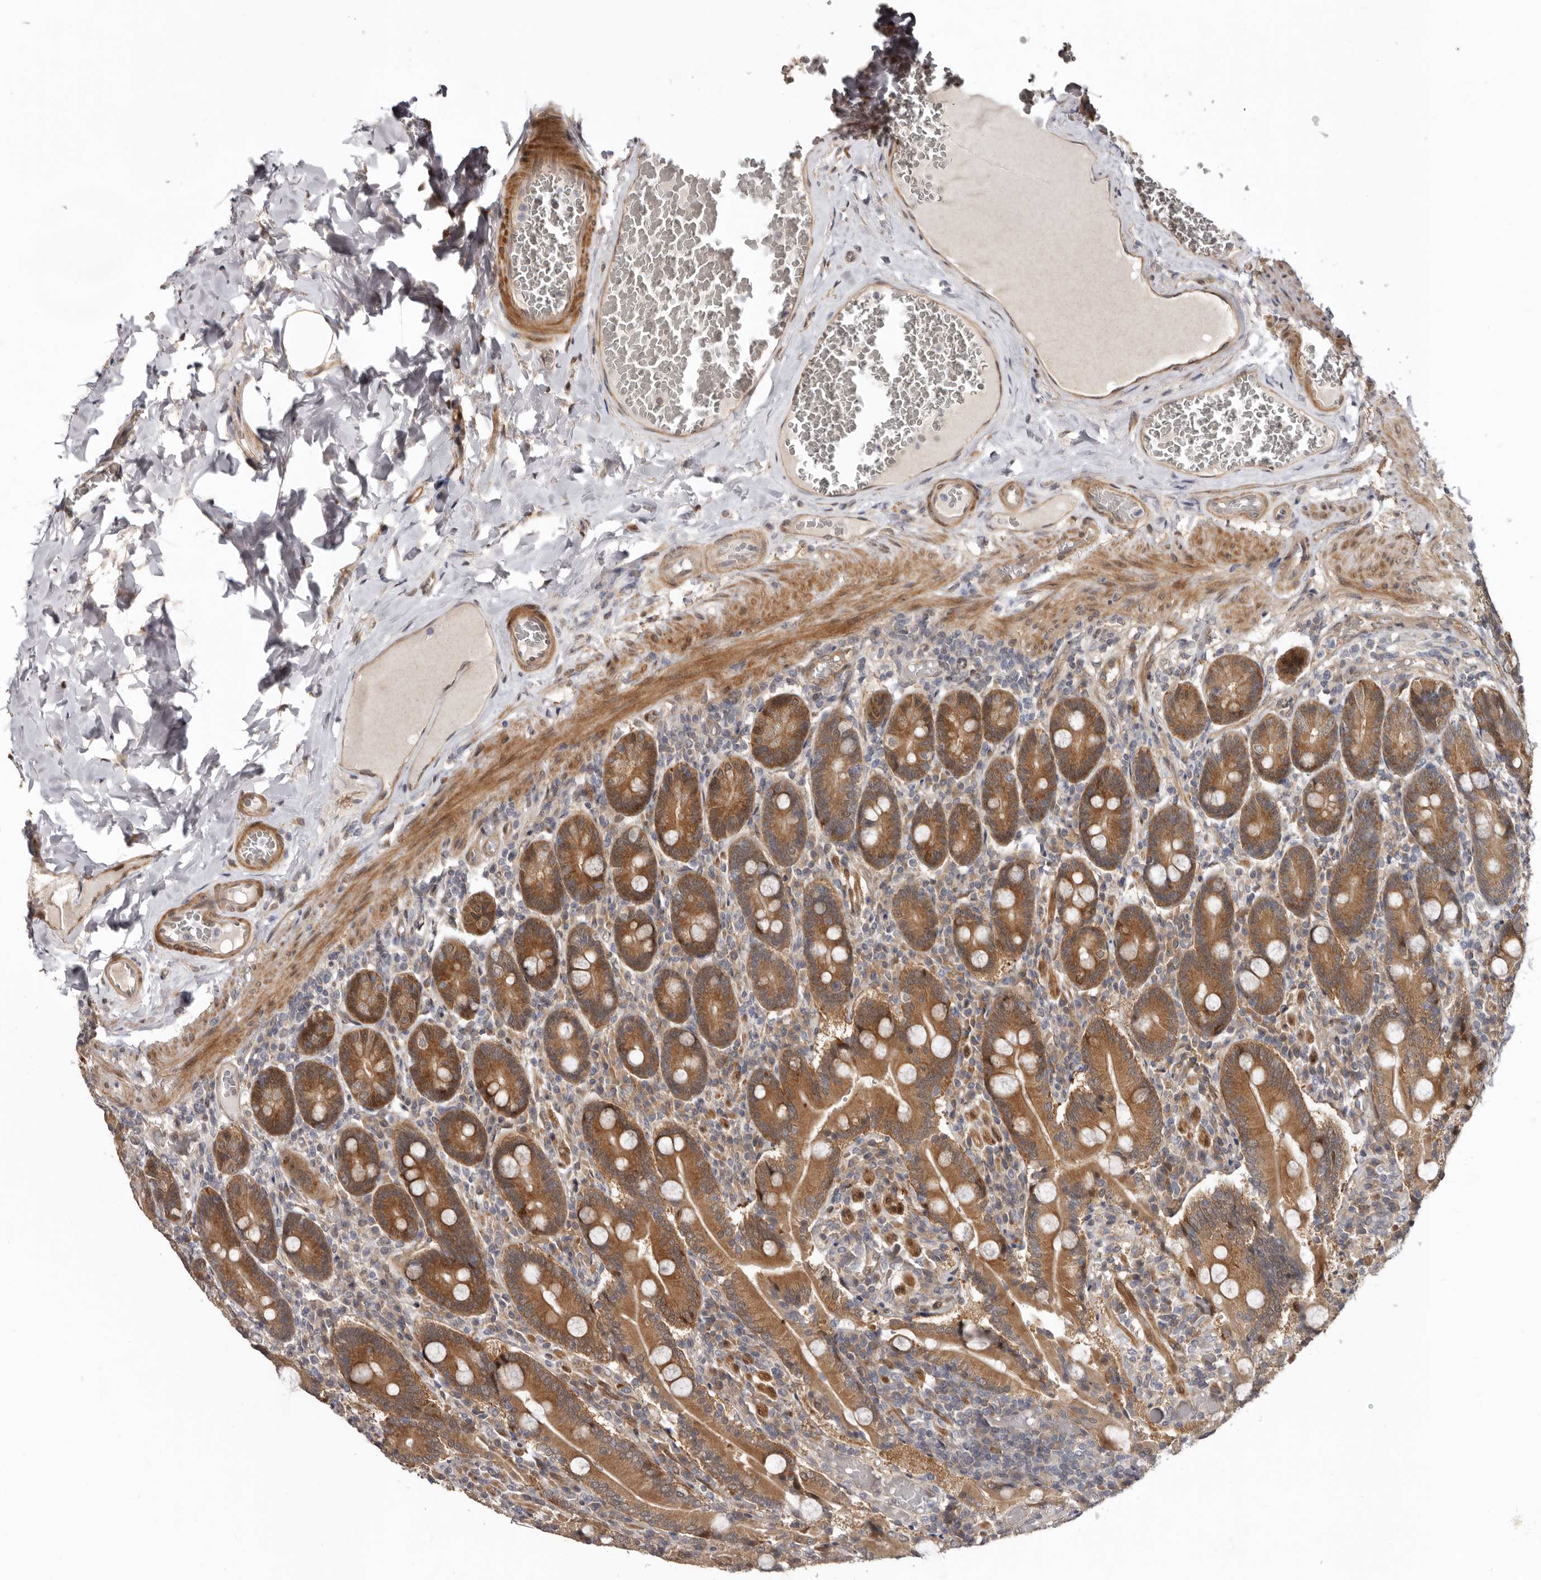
{"staining": {"intensity": "strong", "quantity": ">75%", "location": "cytoplasmic/membranous"}, "tissue": "duodenum", "cell_type": "Glandular cells", "image_type": "normal", "snomed": [{"axis": "morphology", "description": "Normal tissue, NOS"}, {"axis": "topography", "description": "Duodenum"}], "caption": "Immunohistochemistry (IHC) (DAB) staining of normal duodenum shows strong cytoplasmic/membranous protein expression in approximately >75% of glandular cells.", "gene": "SBDS", "patient": {"sex": "female", "age": 62}}